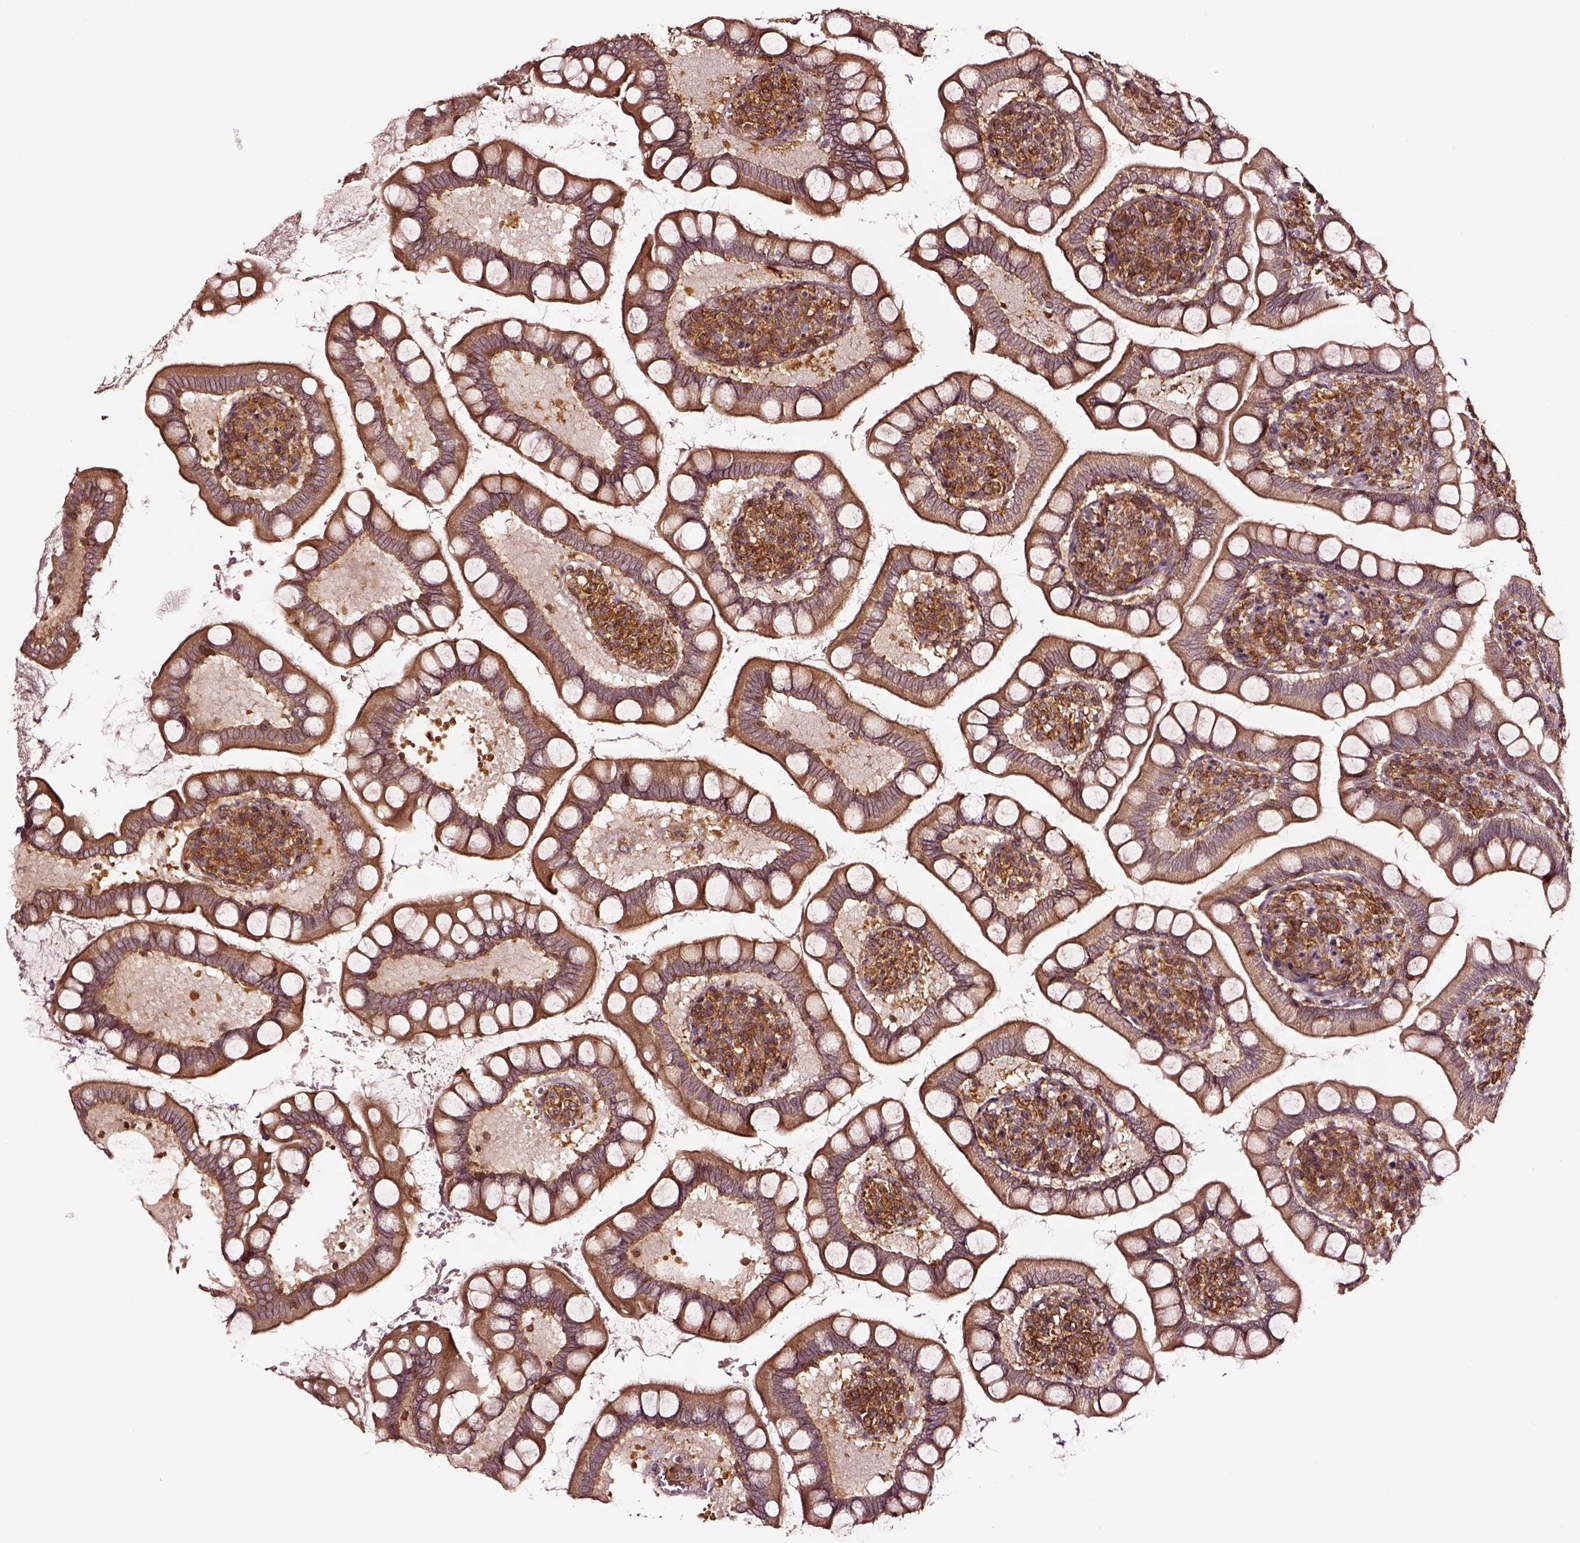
{"staining": {"intensity": "moderate", "quantity": ">75%", "location": "cytoplasmic/membranous"}, "tissue": "small intestine", "cell_type": "Glandular cells", "image_type": "normal", "snomed": [{"axis": "morphology", "description": "Normal tissue, NOS"}, {"axis": "topography", "description": "Small intestine"}], "caption": "This image exhibits benign small intestine stained with immunohistochemistry to label a protein in brown. The cytoplasmic/membranous of glandular cells show moderate positivity for the protein. Nuclei are counter-stained blue.", "gene": "RASSF5", "patient": {"sex": "female", "age": 56}}